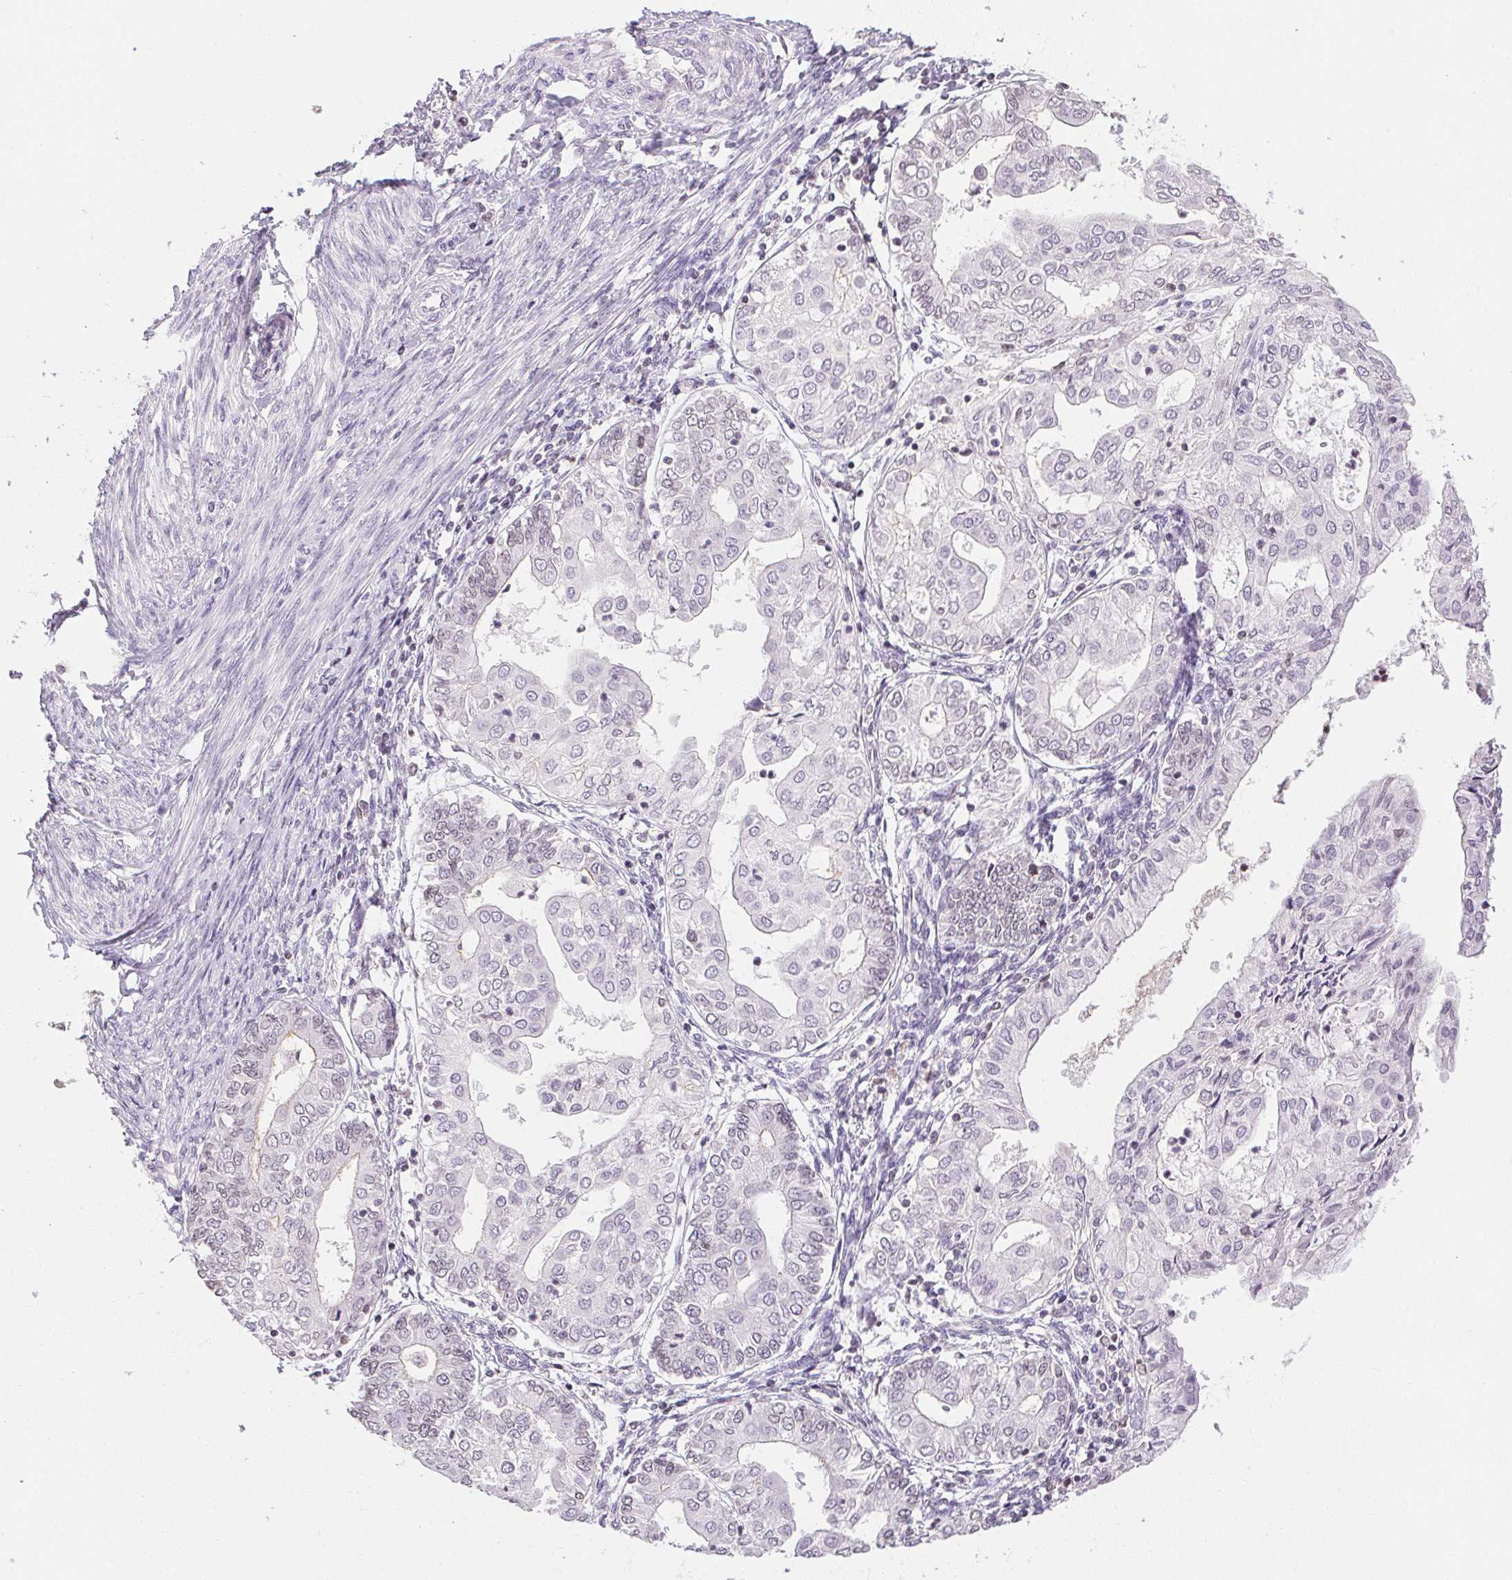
{"staining": {"intensity": "negative", "quantity": "none", "location": "none"}, "tissue": "endometrial cancer", "cell_type": "Tumor cells", "image_type": "cancer", "snomed": [{"axis": "morphology", "description": "Adenocarcinoma, NOS"}, {"axis": "topography", "description": "Endometrium"}], "caption": "Endometrial cancer (adenocarcinoma) stained for a protein using immunohistochemistry (IHC) shows no staining tumor cells.", "gene": "PRL", "patient": {"sex": "female", "age": 68}}